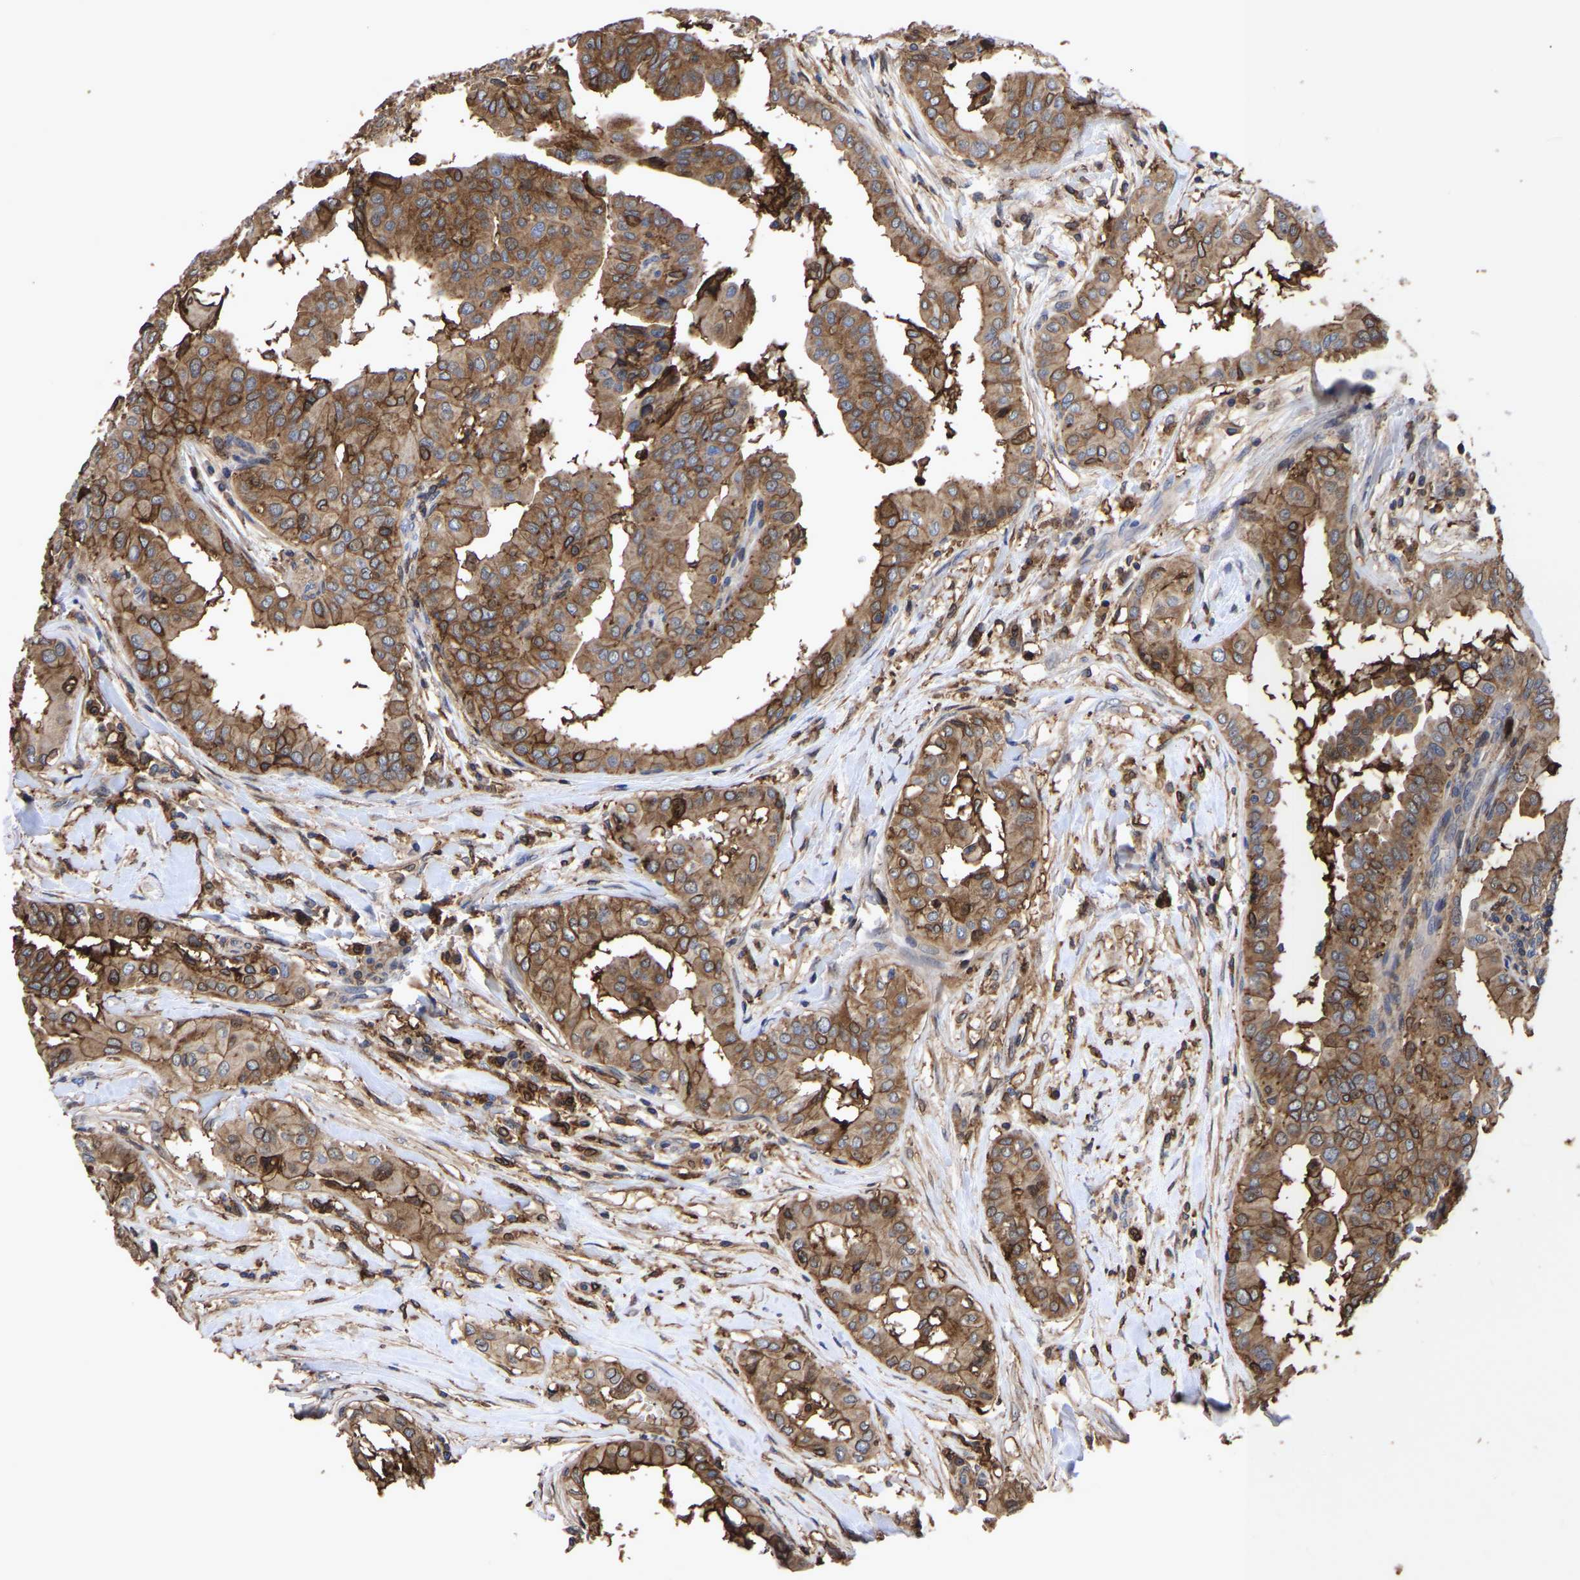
{"staining": {"intensity": "moderate", "quantity": ">75%", "location": "cytoplasmic/membranous,nuclear"}, "tissue": "thyroid cancer", "cell_type": "Tumor cells", "image_type": "cancer", "snomed": [{"axis": "morphology", "description": "Papillary adenocarcinoma, NOS"}, {"axis": "topography", "description": "Thyroid gland"}], "caption": "The image displays staining of thyroid cancer (papillary adenocarcinoma), revealing moderate cytoplasmic/membranous and nuclear protein expression (brown color) within tumor cells. (Brightfield microscopy of DAB IHC at high magnification).", "gene": "LIF", "patient": {"sex": "male", "age": 33}}